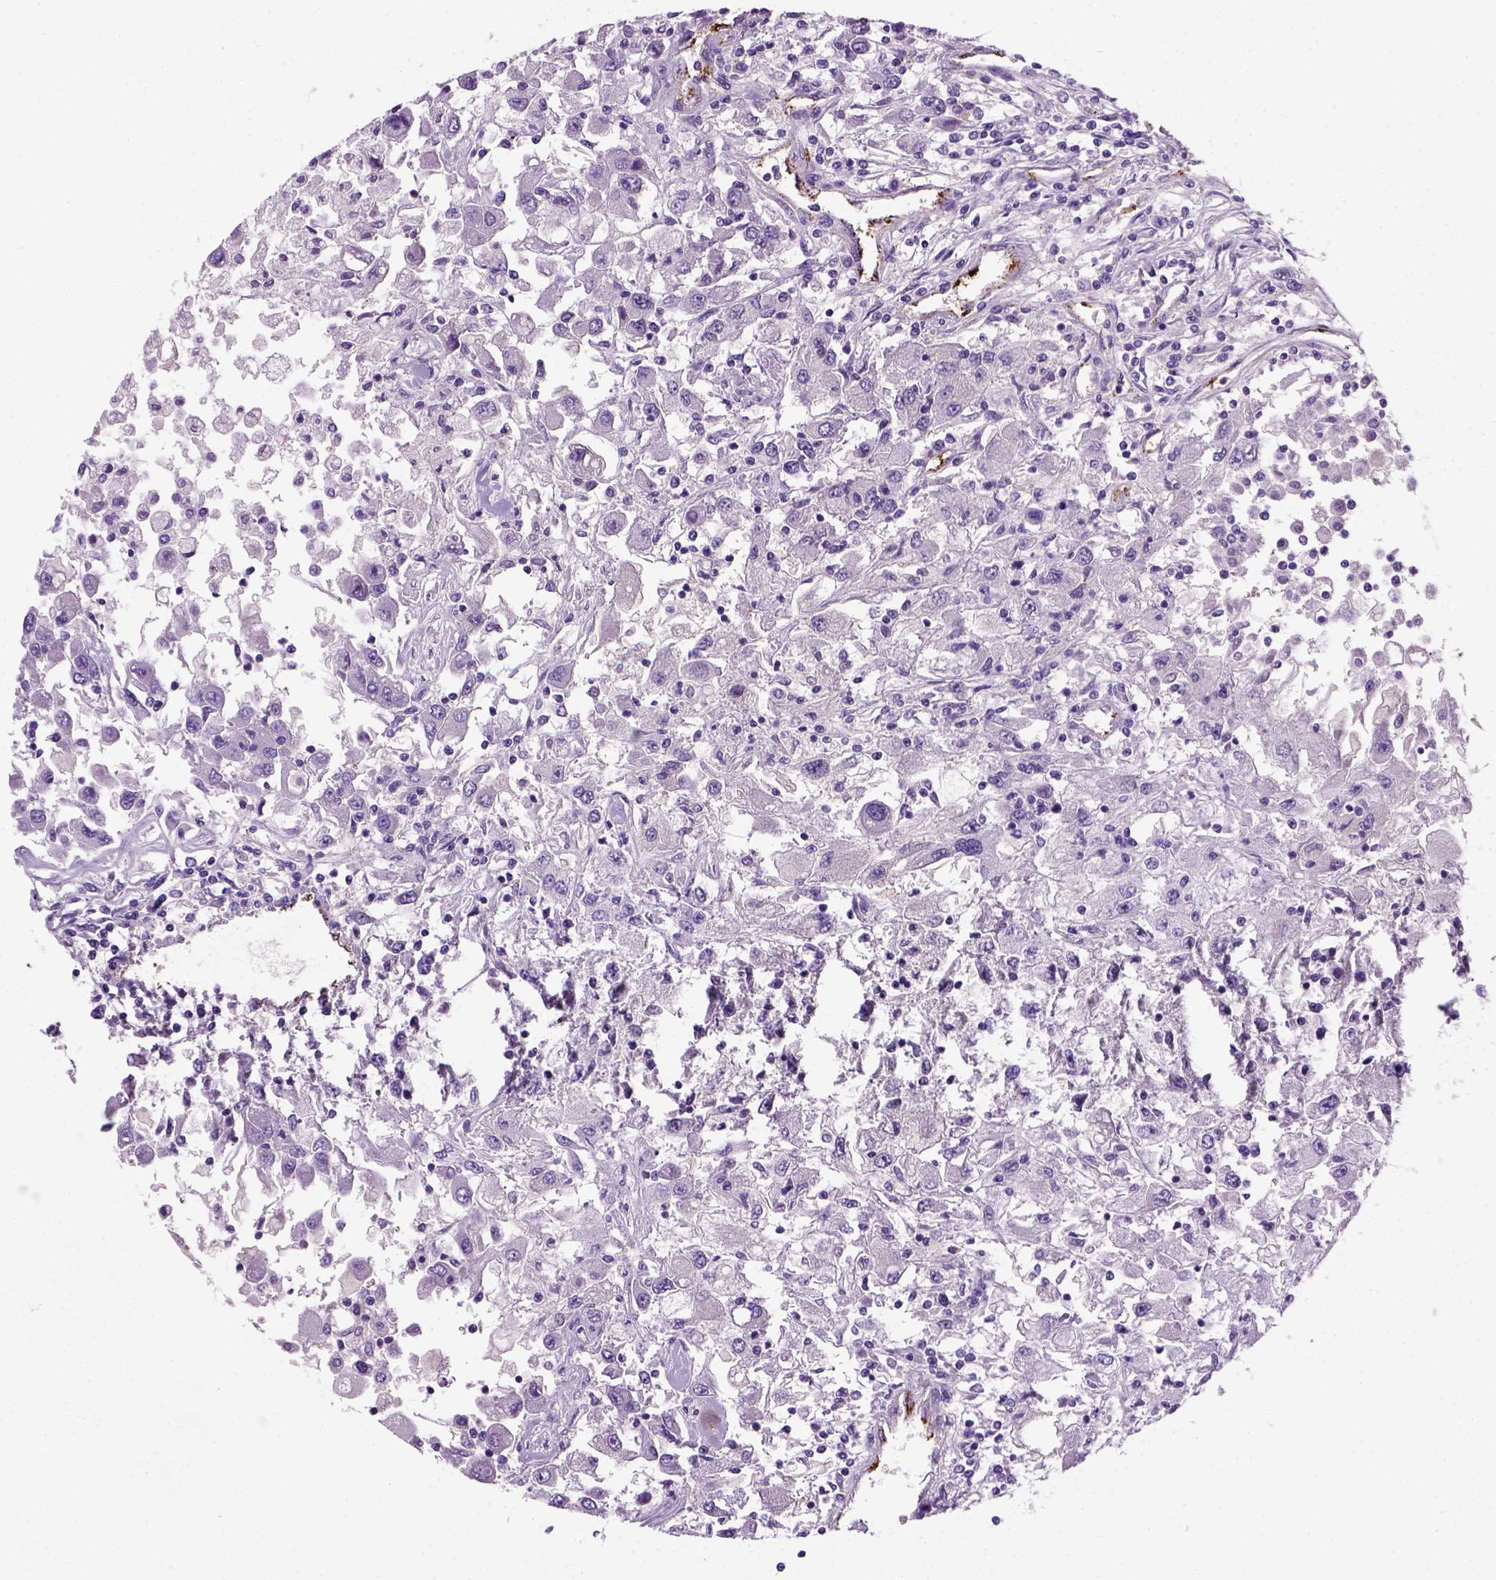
{"staining": {"intensity": "negative", "quantity": "none", "location": "none"}, "tissue": "renal cancer", "cell_type": "Tumor cells", "image_type": "cancer", "snomed": [{"axis": "morphology", "description": "Adenocarcinoma, NOS"}, {"axis": "topography", "description": "Kidney"}], "caption": "Renal adenocarcinoma was stained to show a protein in brown. There is no significant positivity in tumor cells.", "gene": "VWF", "patient": {"sex": "female", "age": 67}}